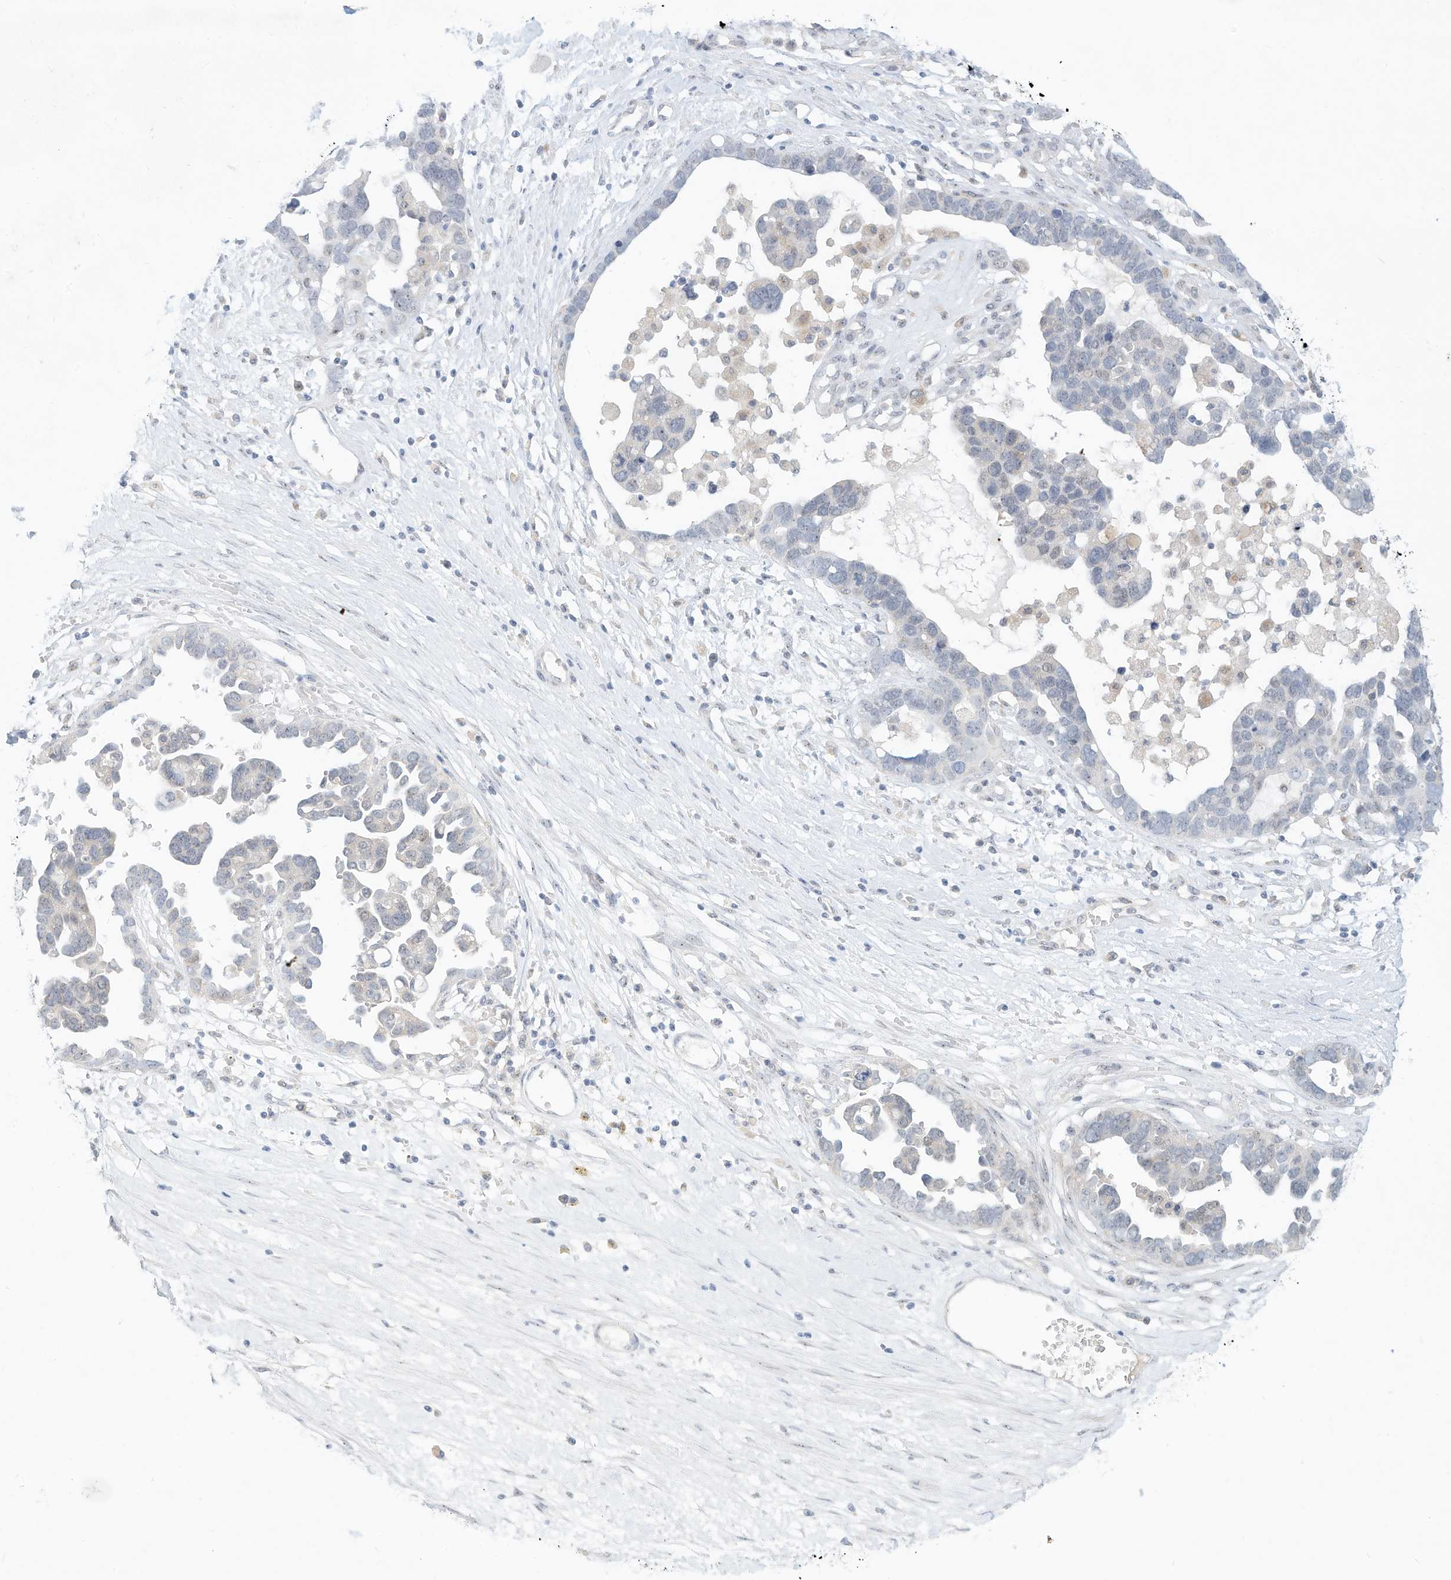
{"staining": {"intensity": "negative", "quantity": "none", "location": "none"}, "tissue": "ovarian cancer", "cell_type": "Tumor cells", "image_type": "cancer", "snomed": [{"axis": "morphology", "description": "Cystadenocarcinoma, serous, NOS"}, {"axis": "topography", "description": "Ovary"}], "caption": "DAB immunohistochemical staining of human ovarian cancer (serous cystadenocarcinoma) demonstrates no significant positivity in tumor cells.", "gene": "PAK6", "patient": {"sex": "female", "age": 54}}